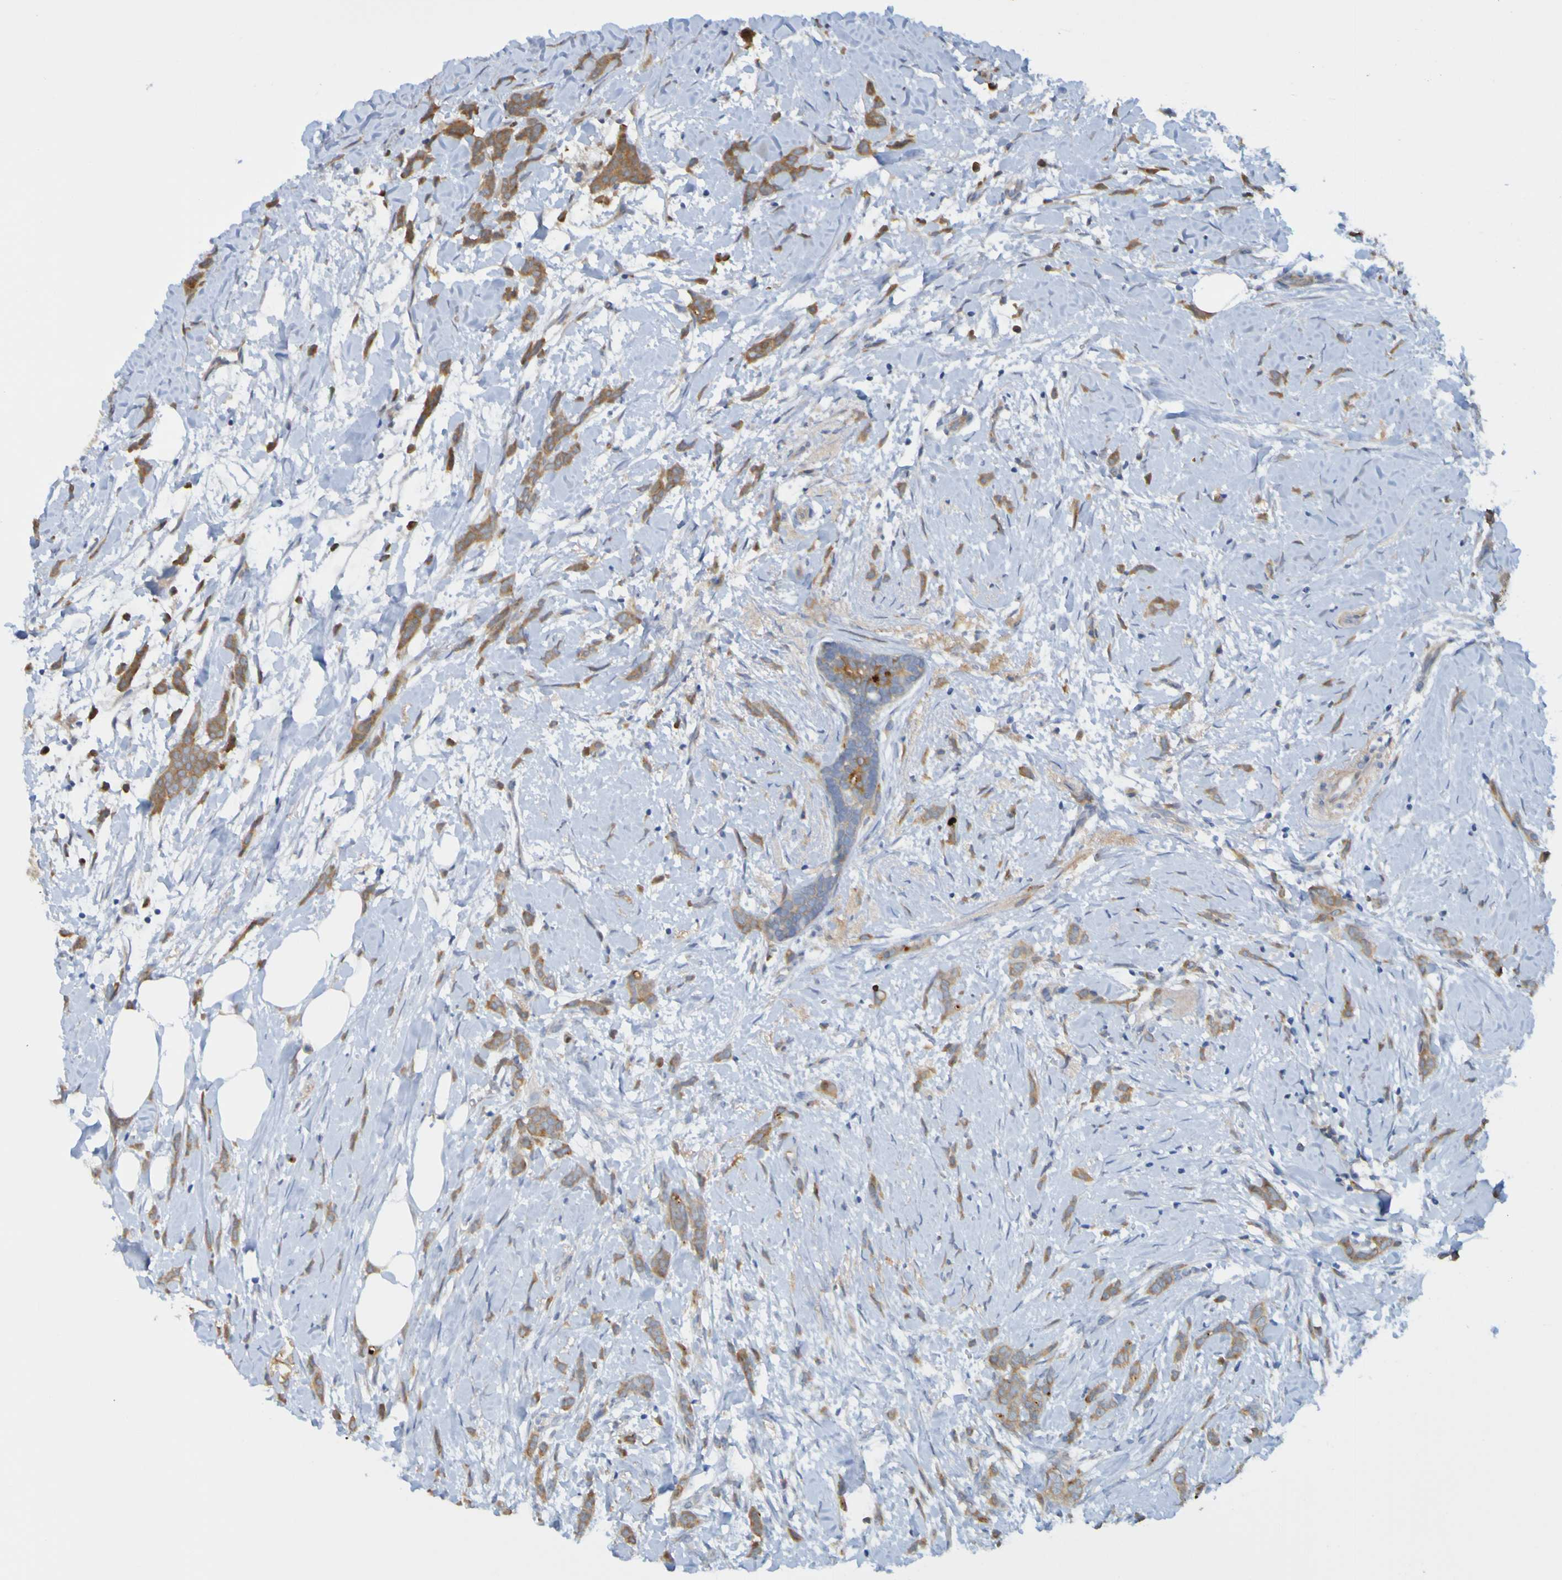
{"staining": {"intensity": "moderate", "quantity": ">75%", "location": "cytoplasmic/membranous"}, "tissue": "breast cancer", "cell_type": "Tumor cells", "image_type": "cancer", "snomed": [{"axis": "morphology", "description": "Lobular carcinoma, in situ"}, {"axis": "morphology", "description": "Lobular carcinoma"}, {"axis": "topography", "description": "Breast"}], "caption": "Immunohistochemical staining of breast lobular carcinoma in situ displays medium levels of moderate cytoplasmic/membranous positivity in approximately >75% of tumor cells.", "gene": "NAV2", "patient": {"sex": "female", "age": 41}}